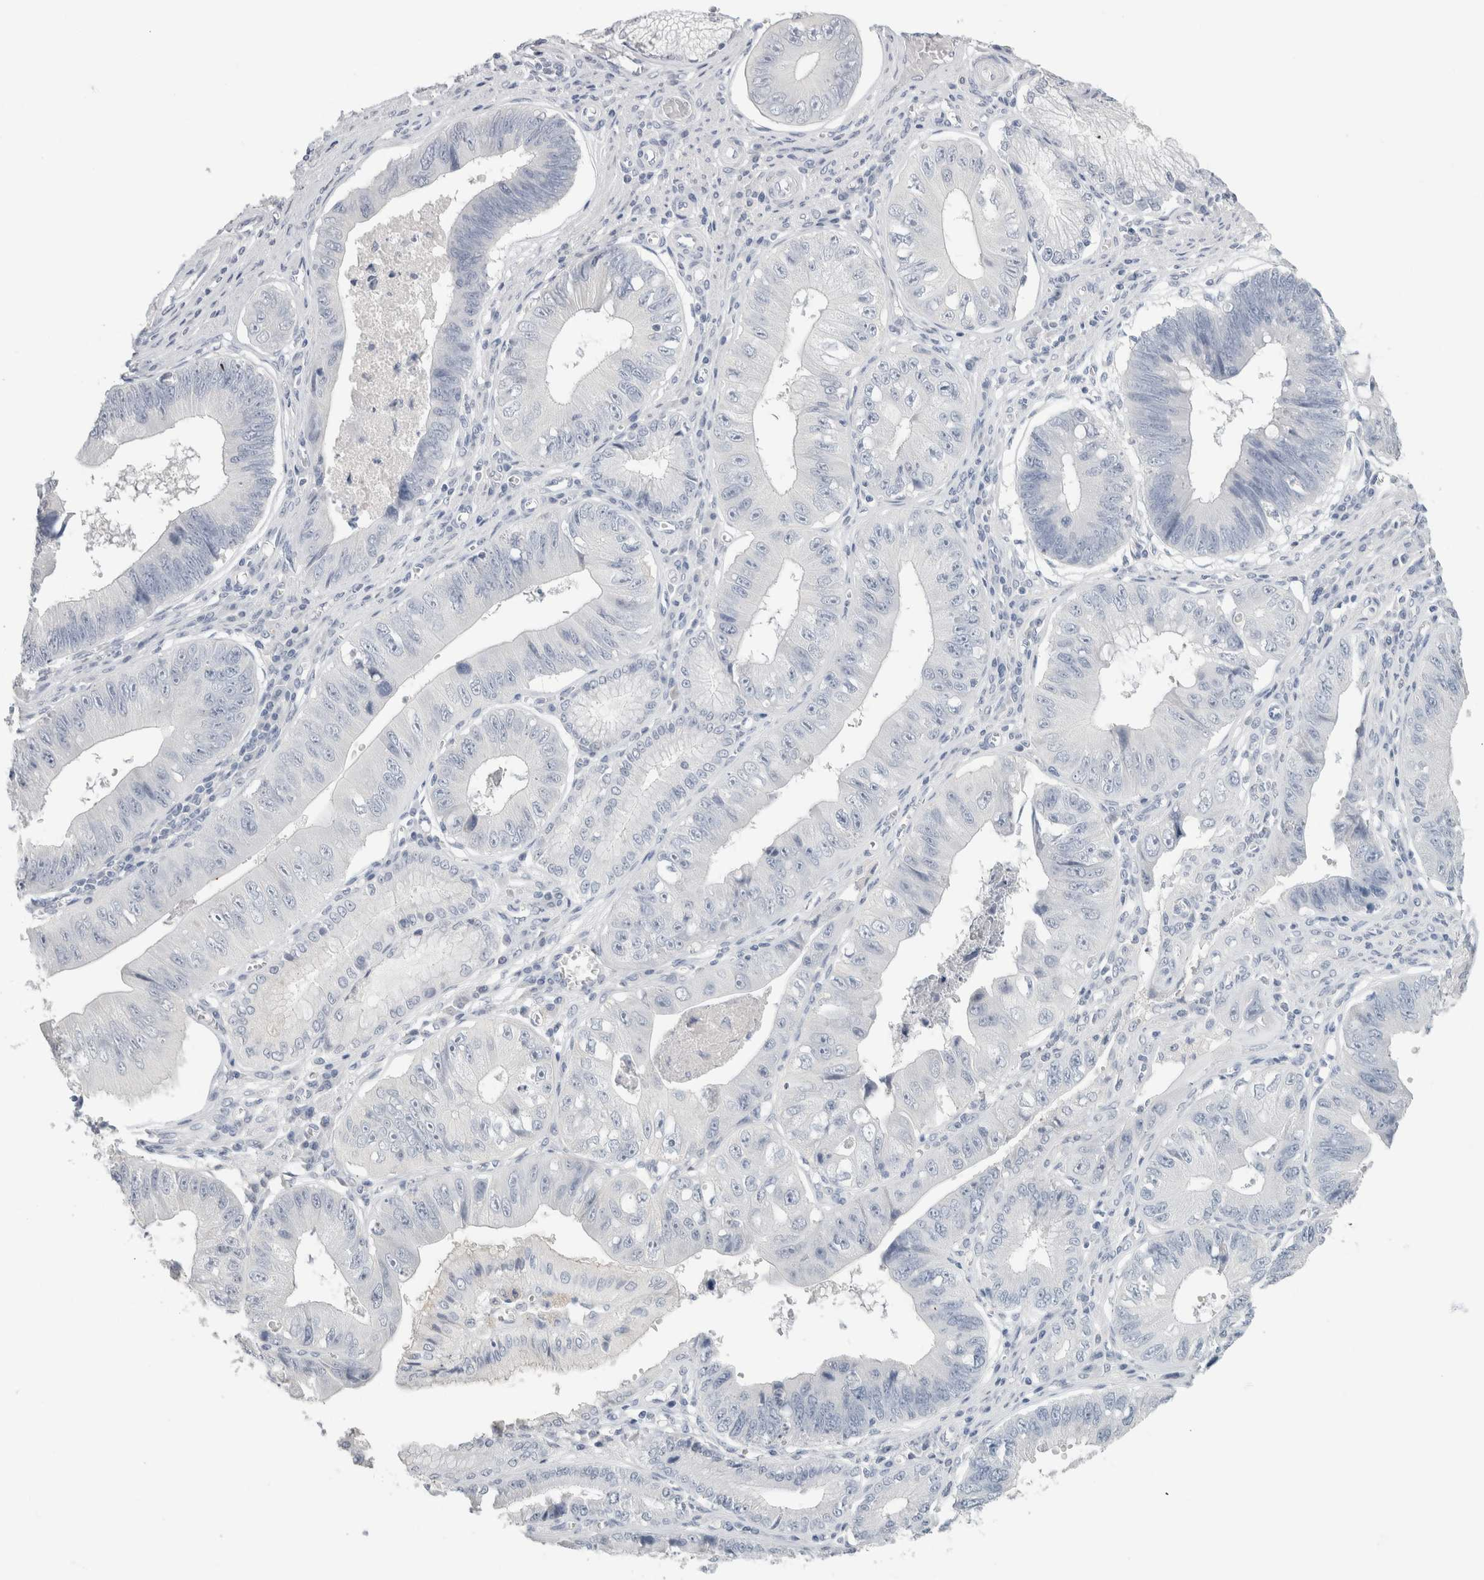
{"staining": {"intensity": "negative", "quantity": "none", "location": "none"}, "tissue": "stomach cancer", "cell_type": "Tumor cells", "image_type": "cancer", "snomed": [{"axis": "morphology", "description": "Adenocarcinoma, NOS"}, {"axis": "topography", "description": "Stomach"}], "caption": "Immunohistochemical staining of stomach adenocarcinoma shows no significant positivity in tumor cells. Brightfield microscopy of immunohistochemistry stained with DAB (3,3'-diaminobenzidine) (brown) and hematoxylin (blue), captured at high magnification.", "gene": "SLC6A1", "patient": {"sex": "male", "age": 59}}